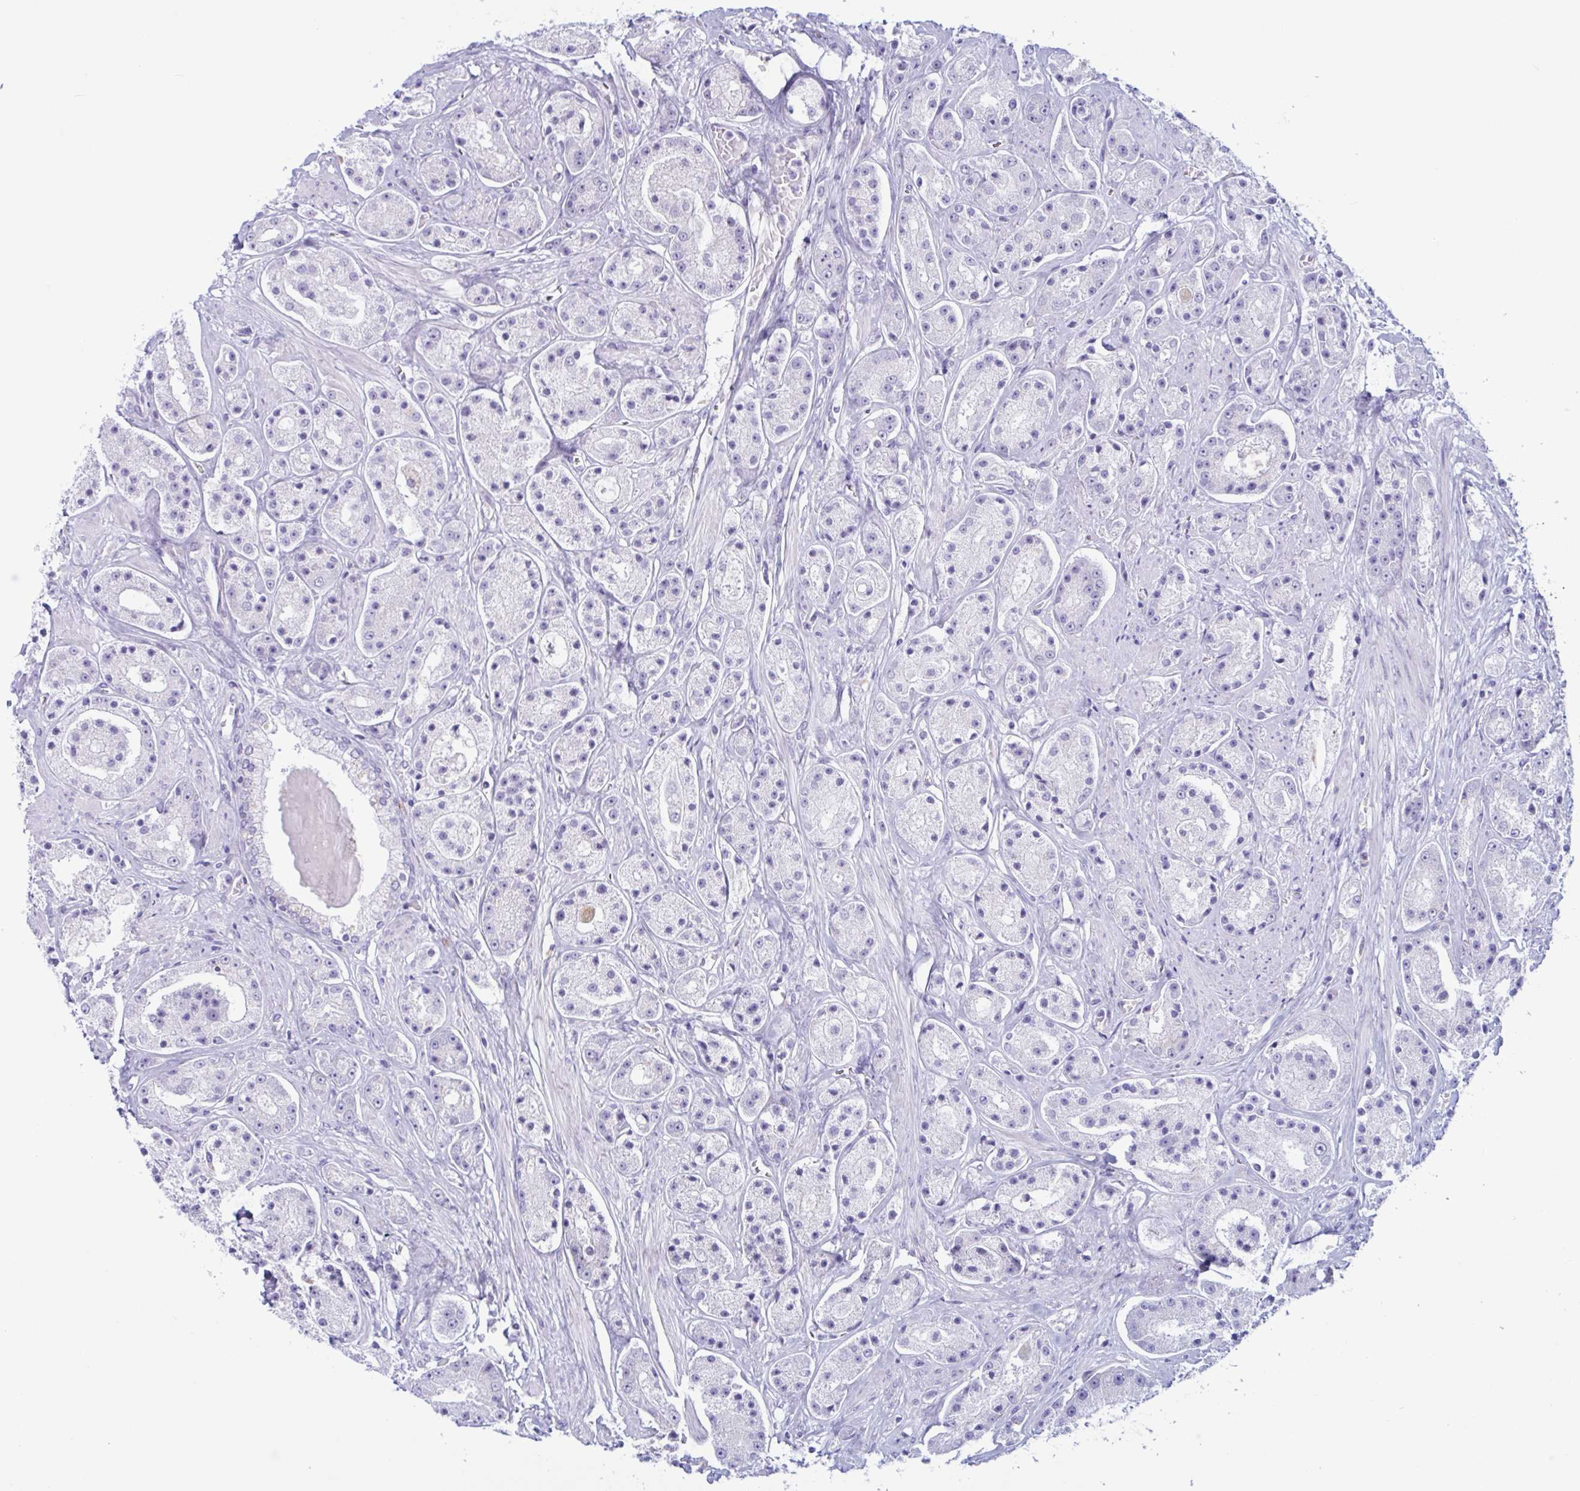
{"staining": {"intensity": "negative", "quantity": "none", "location": "none"}, "tissue": "prostate cancer", "cell_type": "Tumor cells", "image_type": "cancer", "snomed": [{"axis": "morphology", "description": "Adenocarcinoma, High grade"}, {"axis": "topography", "description": "Prostate"}], "caption": "A high-resolution photomicrograph shows immunohistochemistry staining of prostate cancer (adenocarcinoma (high-grade)), which reveals no significant expression in tumor cells.", "gene": "XCL1", "patient": {"sex": "male", "age": 67}}